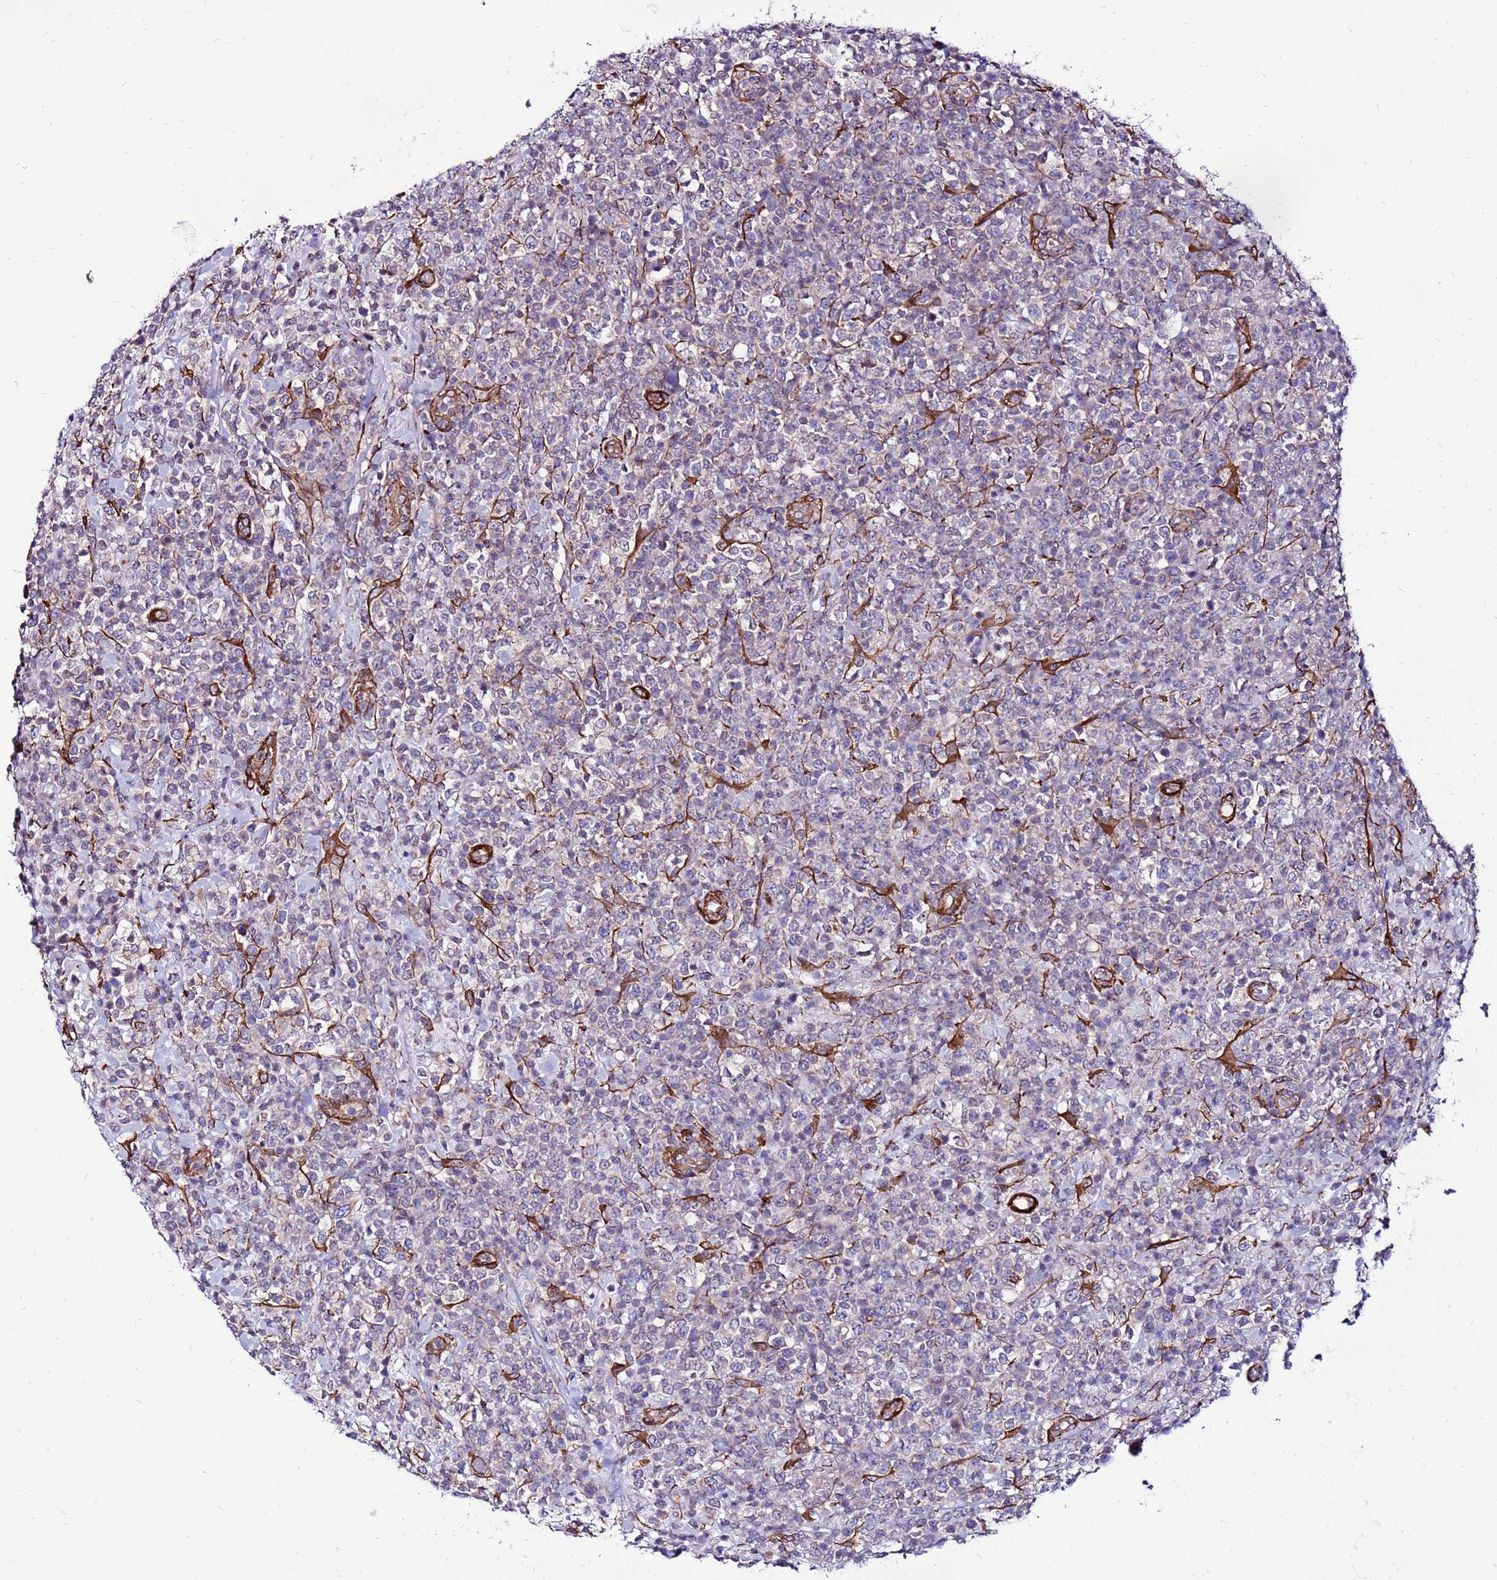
{"staining": {"intensity": "negative", "quantity": "none", "location": "none"}, "tissue": "lymphoma", "cell_type": "Tumor cells", "image_type": "cancer", "snomed": [{"axis": "morphology", "description": "Malignant lymphoma, non-Hodgkin's type, High grade"}, {"axis": "topography", "description": "Colon"}], "caption": "Tumor cells are negative for brown protein staining in lymphoma.", "gene": "EI24", "patient": {"sex": "female", "age": 53}}